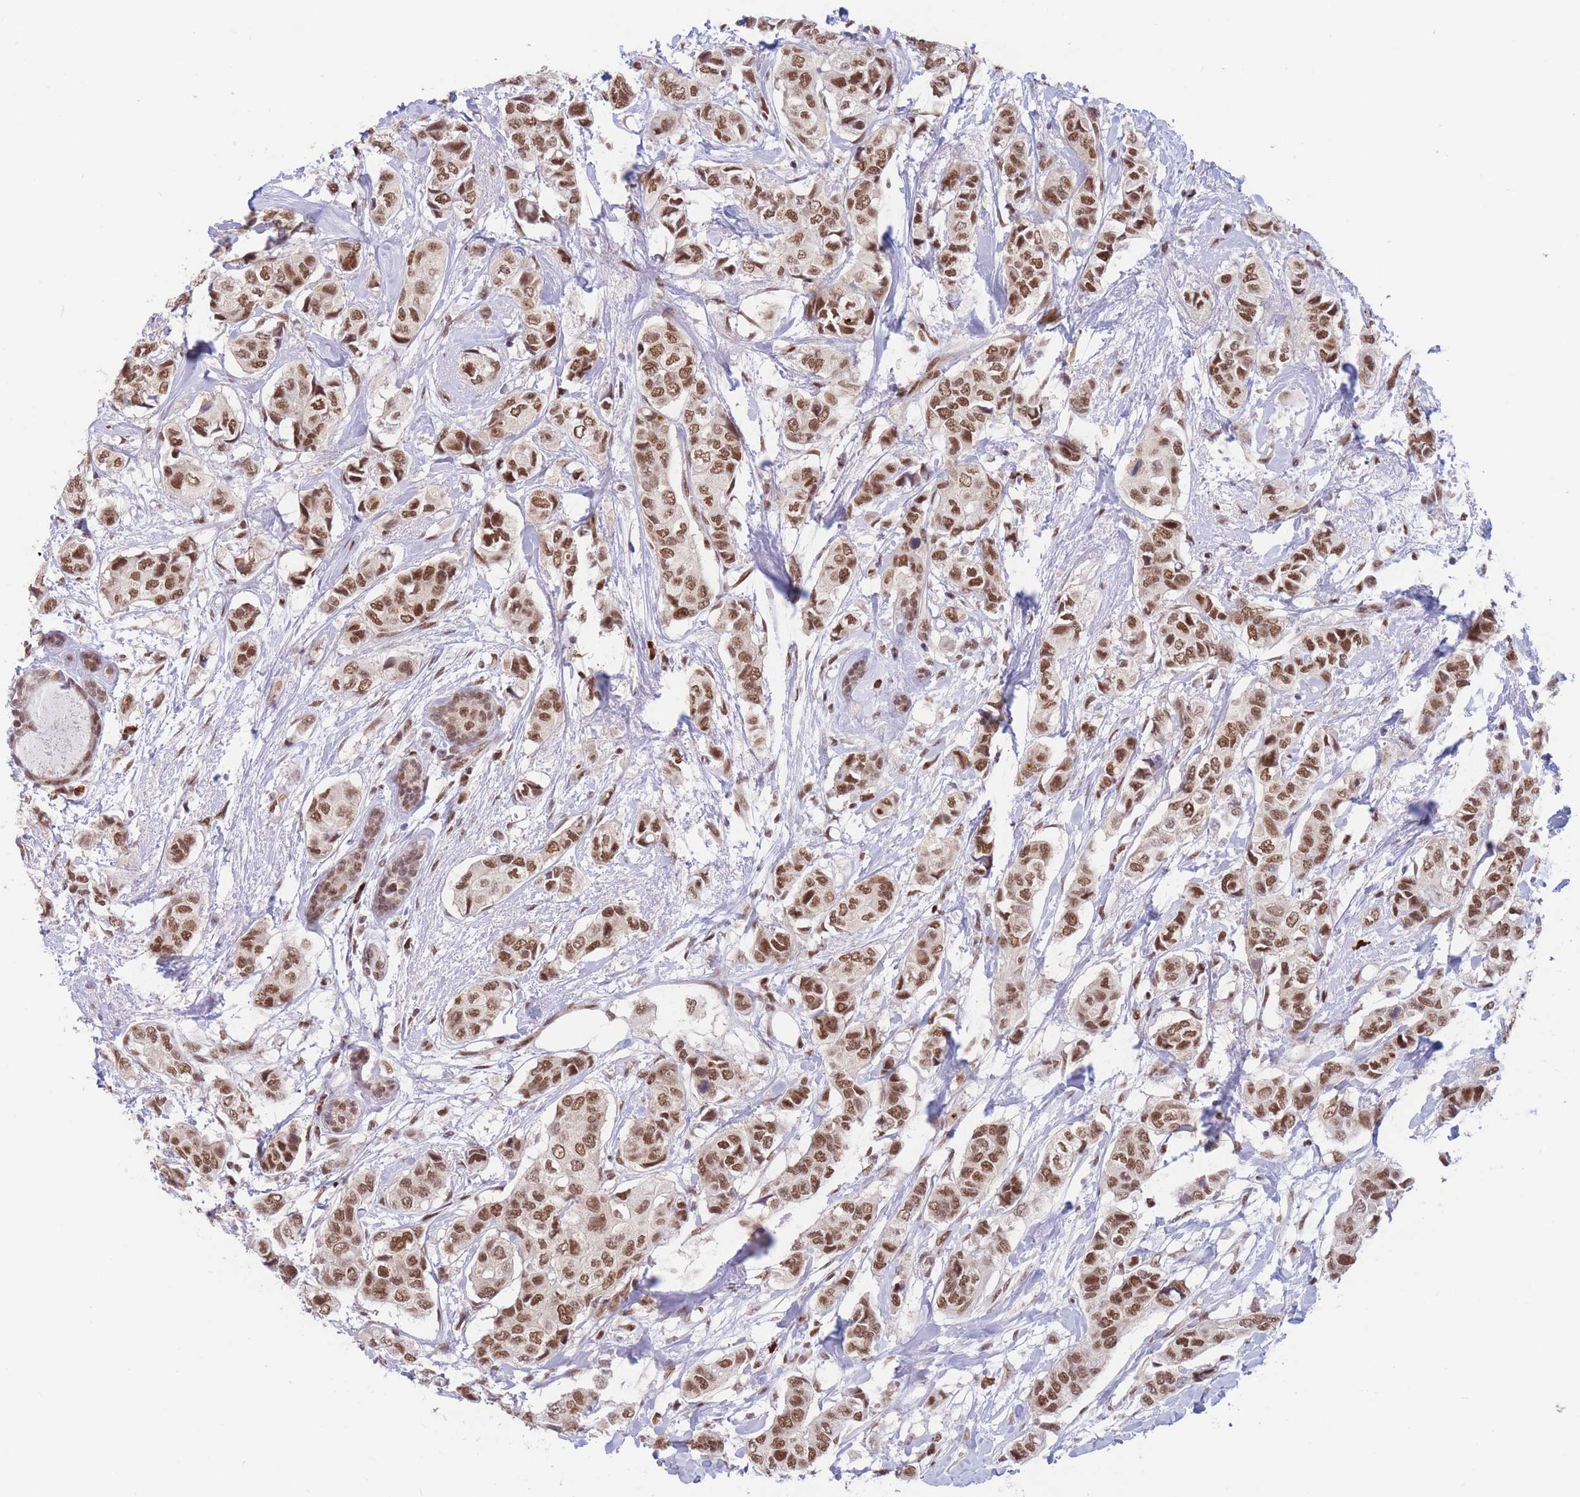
{"staining": {"intensity": "moderate", "quantity": ">75%", "location": "nuclear"}, "tissue": "breast cancer", "cell_type": "Tumor cells", "image_type": "cancer", "snomed": [{"axis": "morphology", "description": "Lobular carcinoma"}, {"axis": "topography", "description": "Breast"}], "caption": "Lobular carcinoma (breast) stained with a protein marker shows moderate staining in tumor cells.", "gene": "SMAD9", "patient": {"sex": "female", "age": 51}}